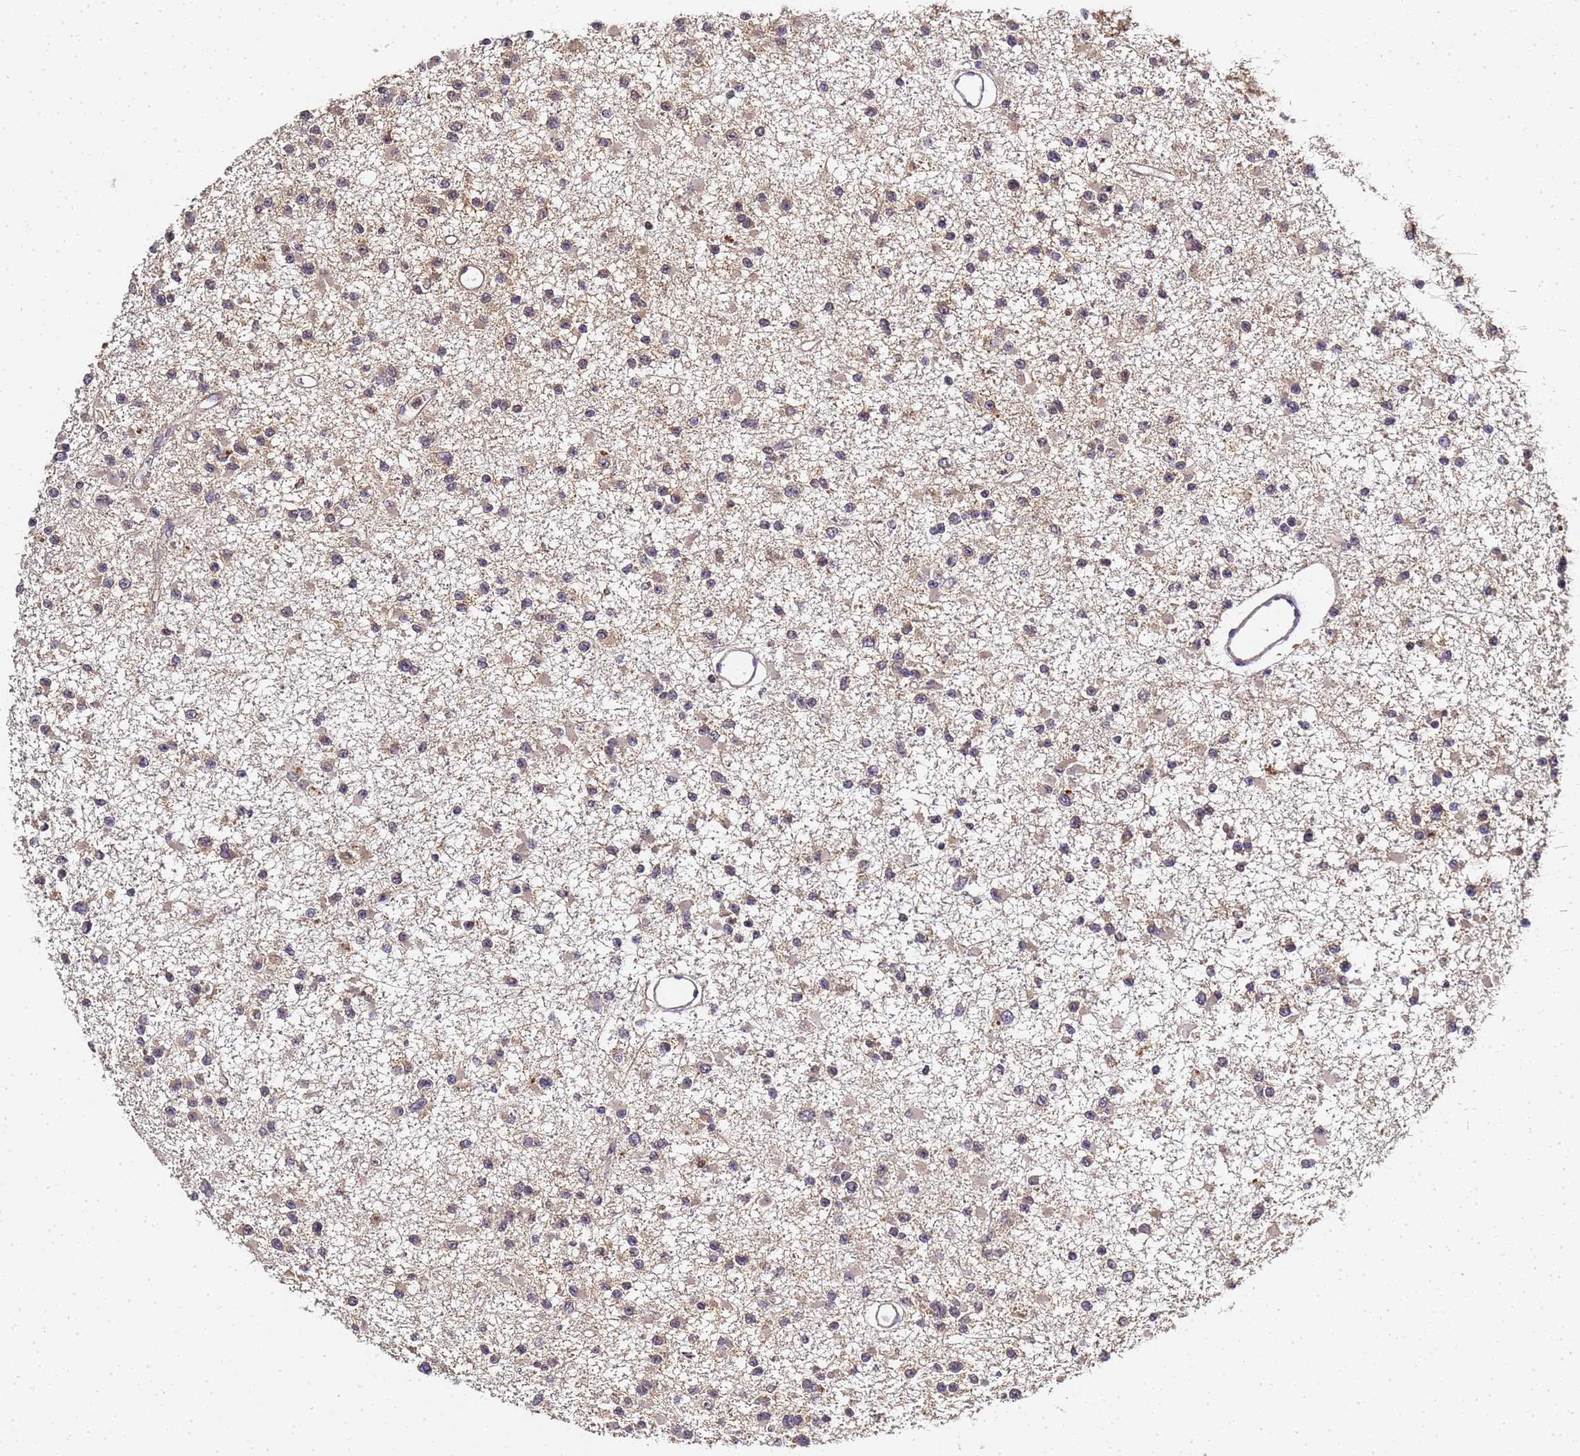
{"staining": {"intensity": "weak", "quantity": "<25%", "location": "nuclear"}, "tissue": "glioma", "cell_type": "Tumor cells", "image_type": "cancer", "snomed": [{"axis": "morphology", "description": "Glioma, malignant, Low grade"}, {"axis": "topography", "description": "Brain"}], "caption": "Immunohistochemistry micrograph of neoplastic tissue: low-grade glioma (malignant) stained with DAB demonstrates no significant protein positivity in tumor cells.", "gene": "LGI4", "patient": {"sex": "female", "age": 22}}